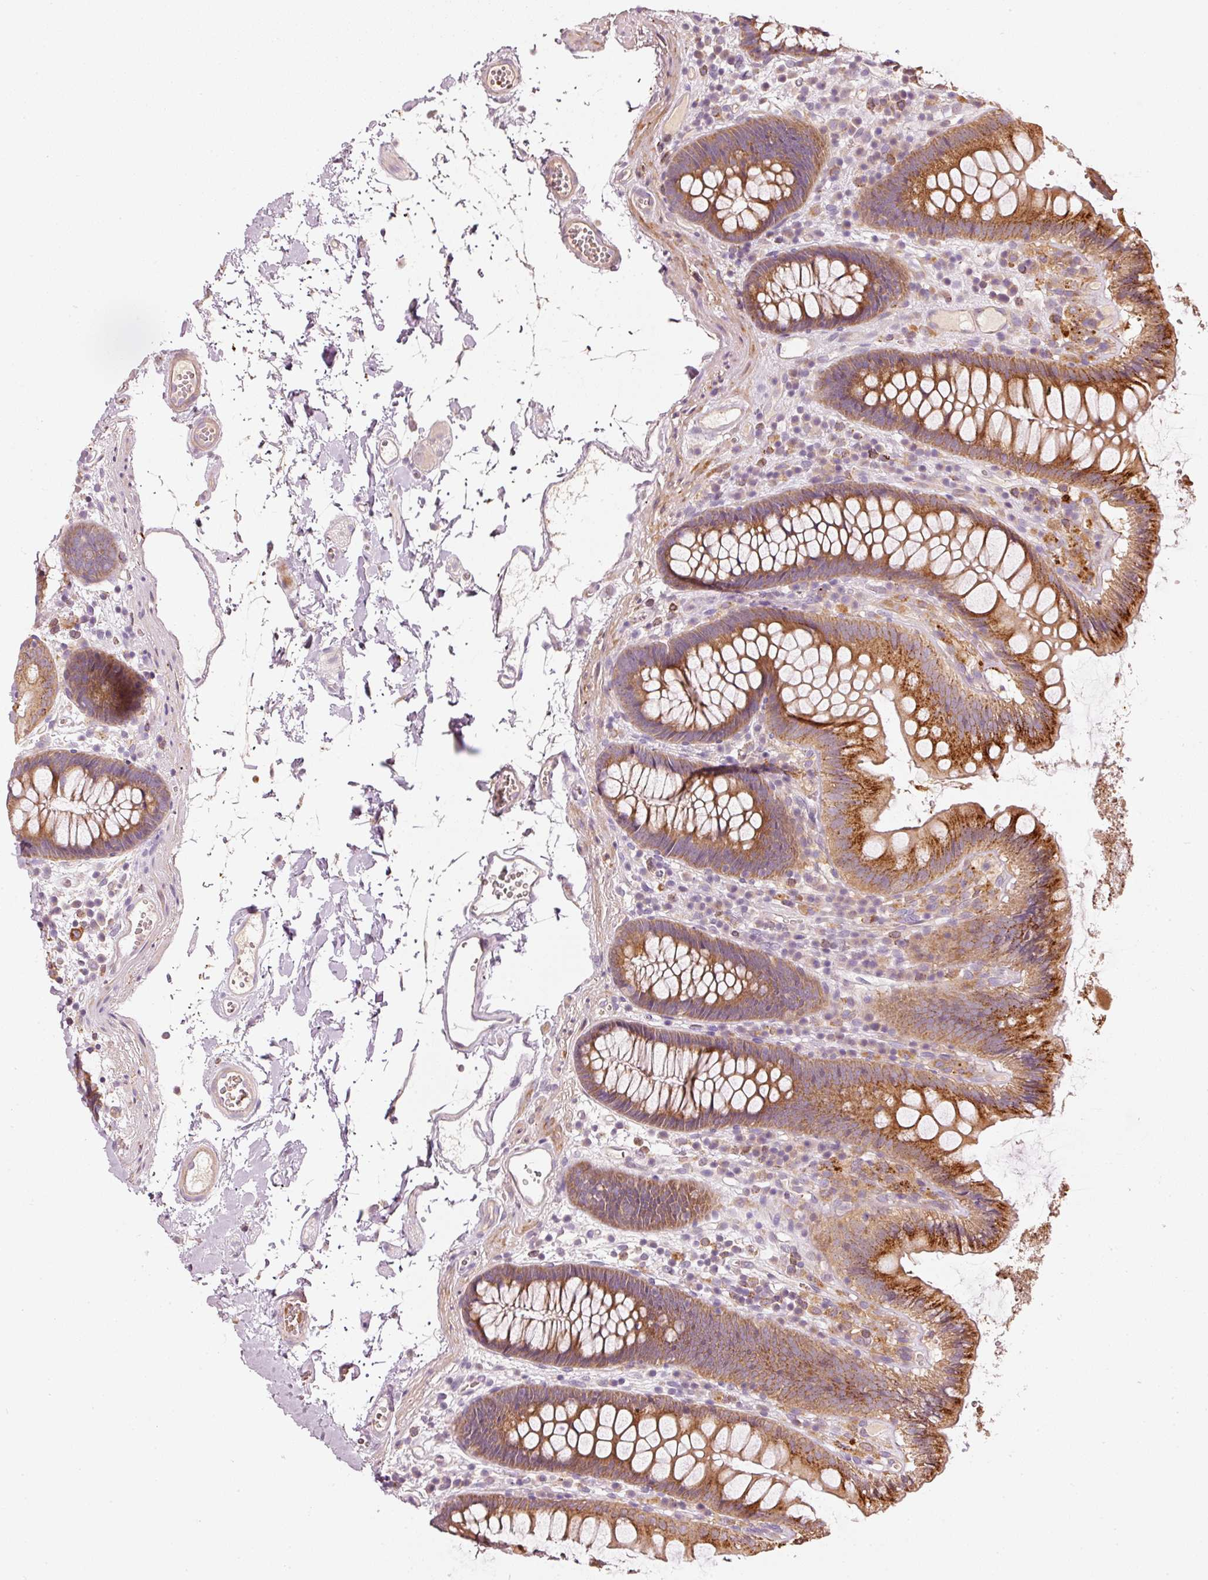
{"staining": {"intensity": "weak", "quantity": ">75%", "location": "cytoplasmic/membranous"}, "tissue": "colon", "cell_type": "Endothelial cells", "image_type": "normal", "snomed": [{"axis": "morphology", "description": "Normal tissue, NOS"}, {"axis": "topography", "description": "Colon"}], "caption": "Protein positivity by immunohistochemistry (IHC) shows weak cytoplasmic/membranous expression in approximately >75% of endothelial cells in normal colon.", "gene": "KLHL21", "patient": {"sex": "male", "age": 84}}